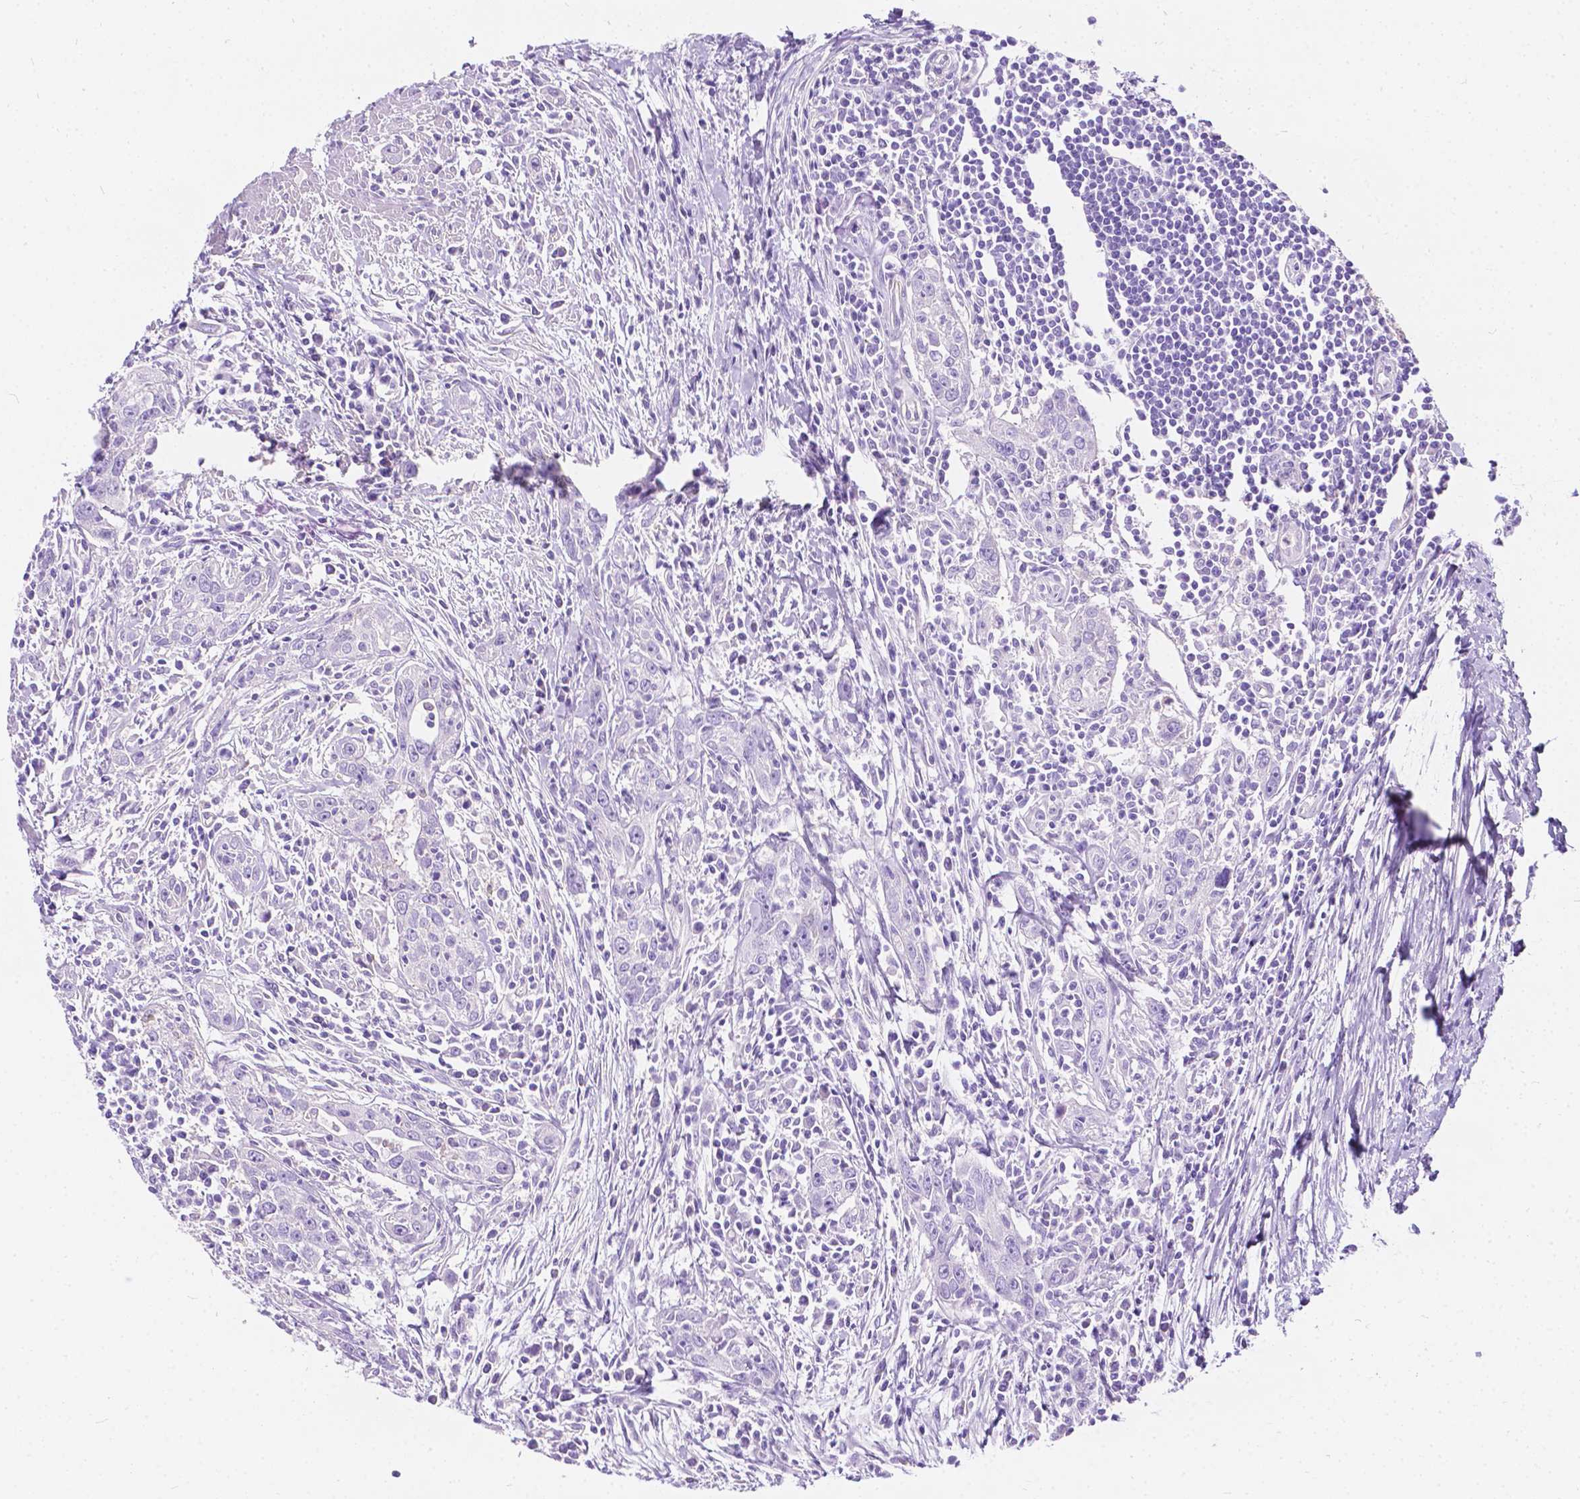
{"staining": {"intensity": "negative", "quantity": "none", "location": "none"}, "tissue": "urothelial cancer", "cell_type": "Tumor cells", "image_type": "cancer", "snomed": [{"axis": "morphology", "description": "Urothelial carcinoma, High grade"}, {"axis": "topography", "description": "Urinary bladder"}], "caption": "This is an IHC photomicrograph of high-grade urothelial carcinoma. There is no staining in tumor cells.", "gene": "GNAO1", "patient": {"sex": "male", "age": 83}}